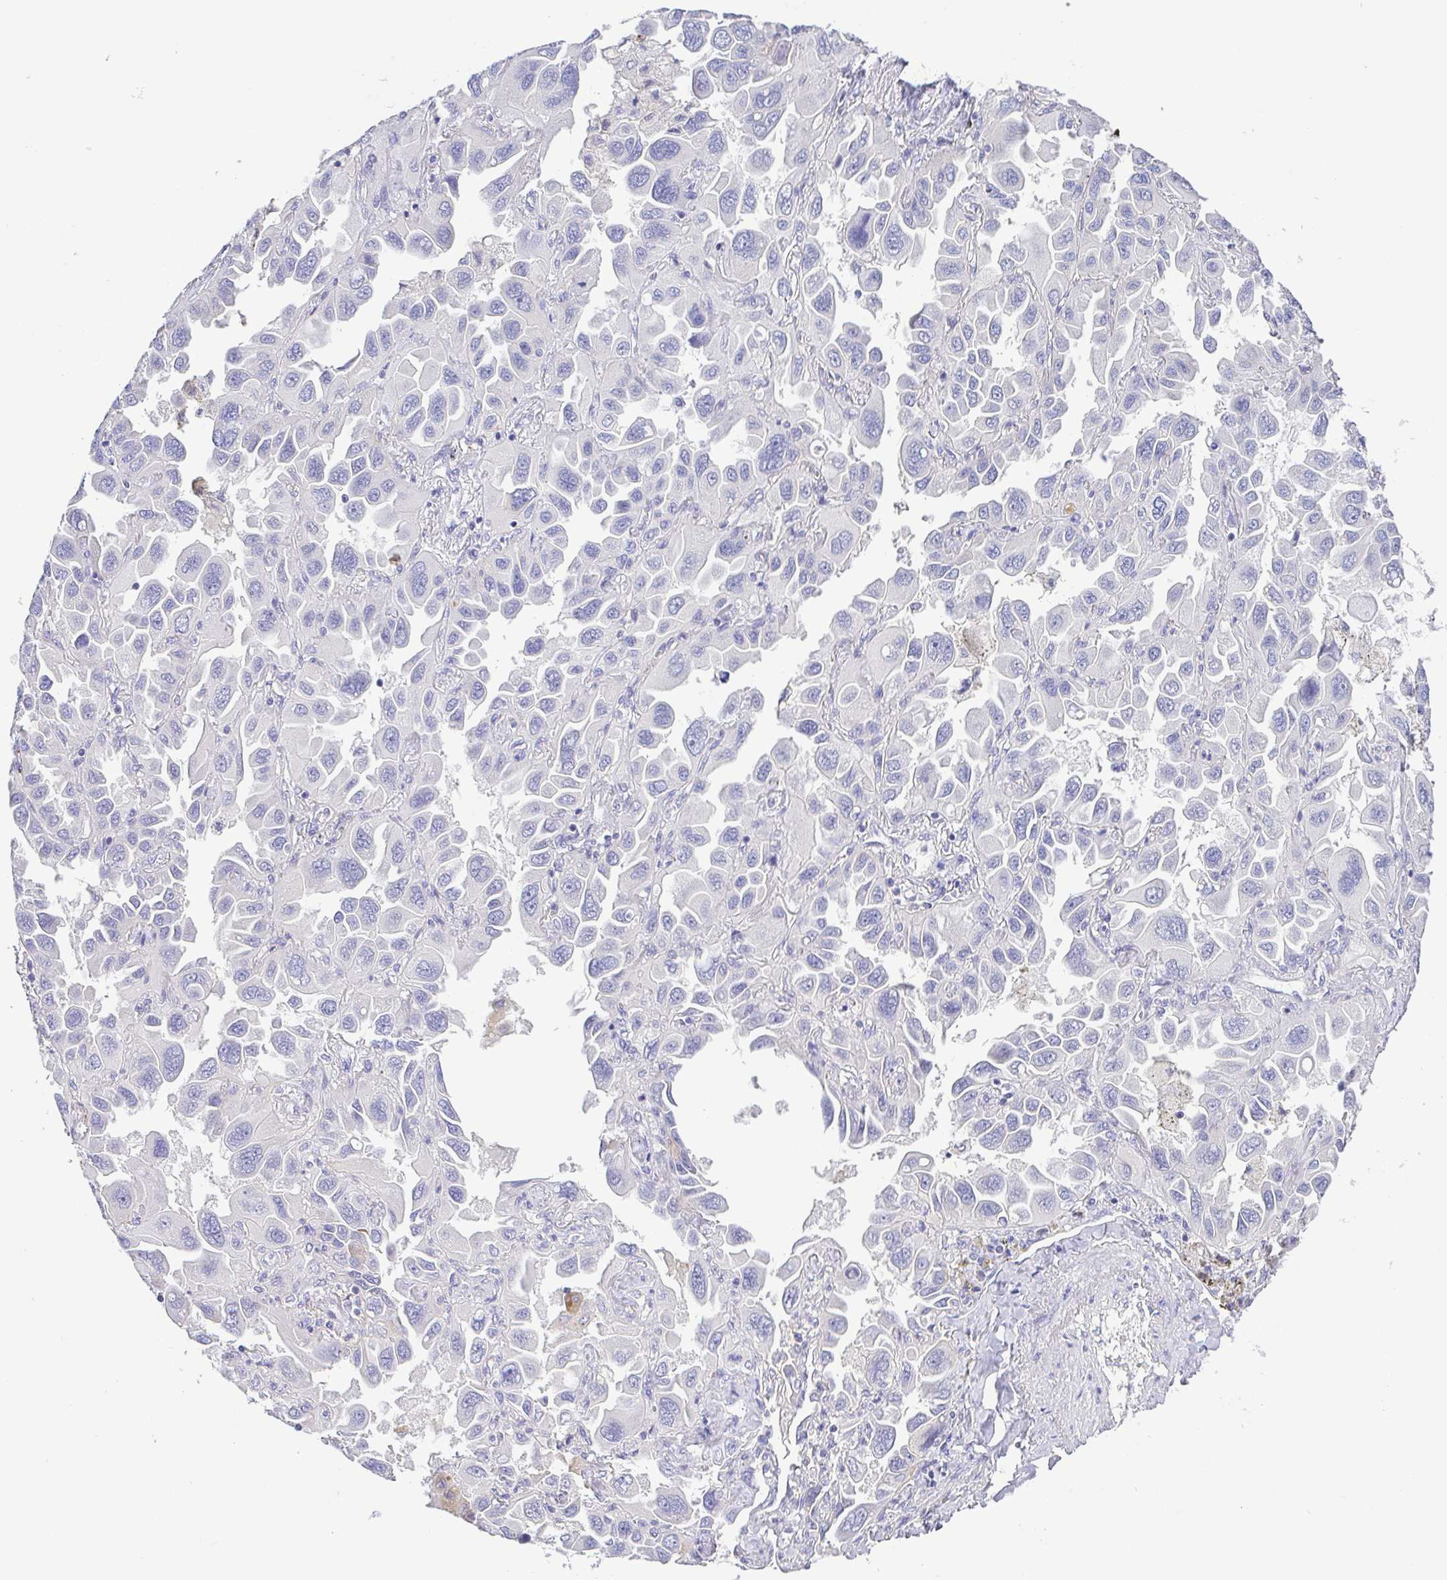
{"staining": {"intensity": "negative", "quantity": "none", "location": "none"}, "tissue": "lung cancer", "cell_type": "Tumor cells", "image_type": "cancer", "snomed": [{"axis": "morphology", "description": "Adenocarcinoma, NOS"}, {"axis": "topography", "description": "Lung"}], "caption": "High magnification brightfield microscopy of lung adenocarcinoma stained with DAB (3,3'-diaminobenzidine) (brown) and counterstained with hematoxylin (blue): tumor cells show no significant staining.", "gene": "PKDREJ", "patient": {"sex": "male", "age": 64}}